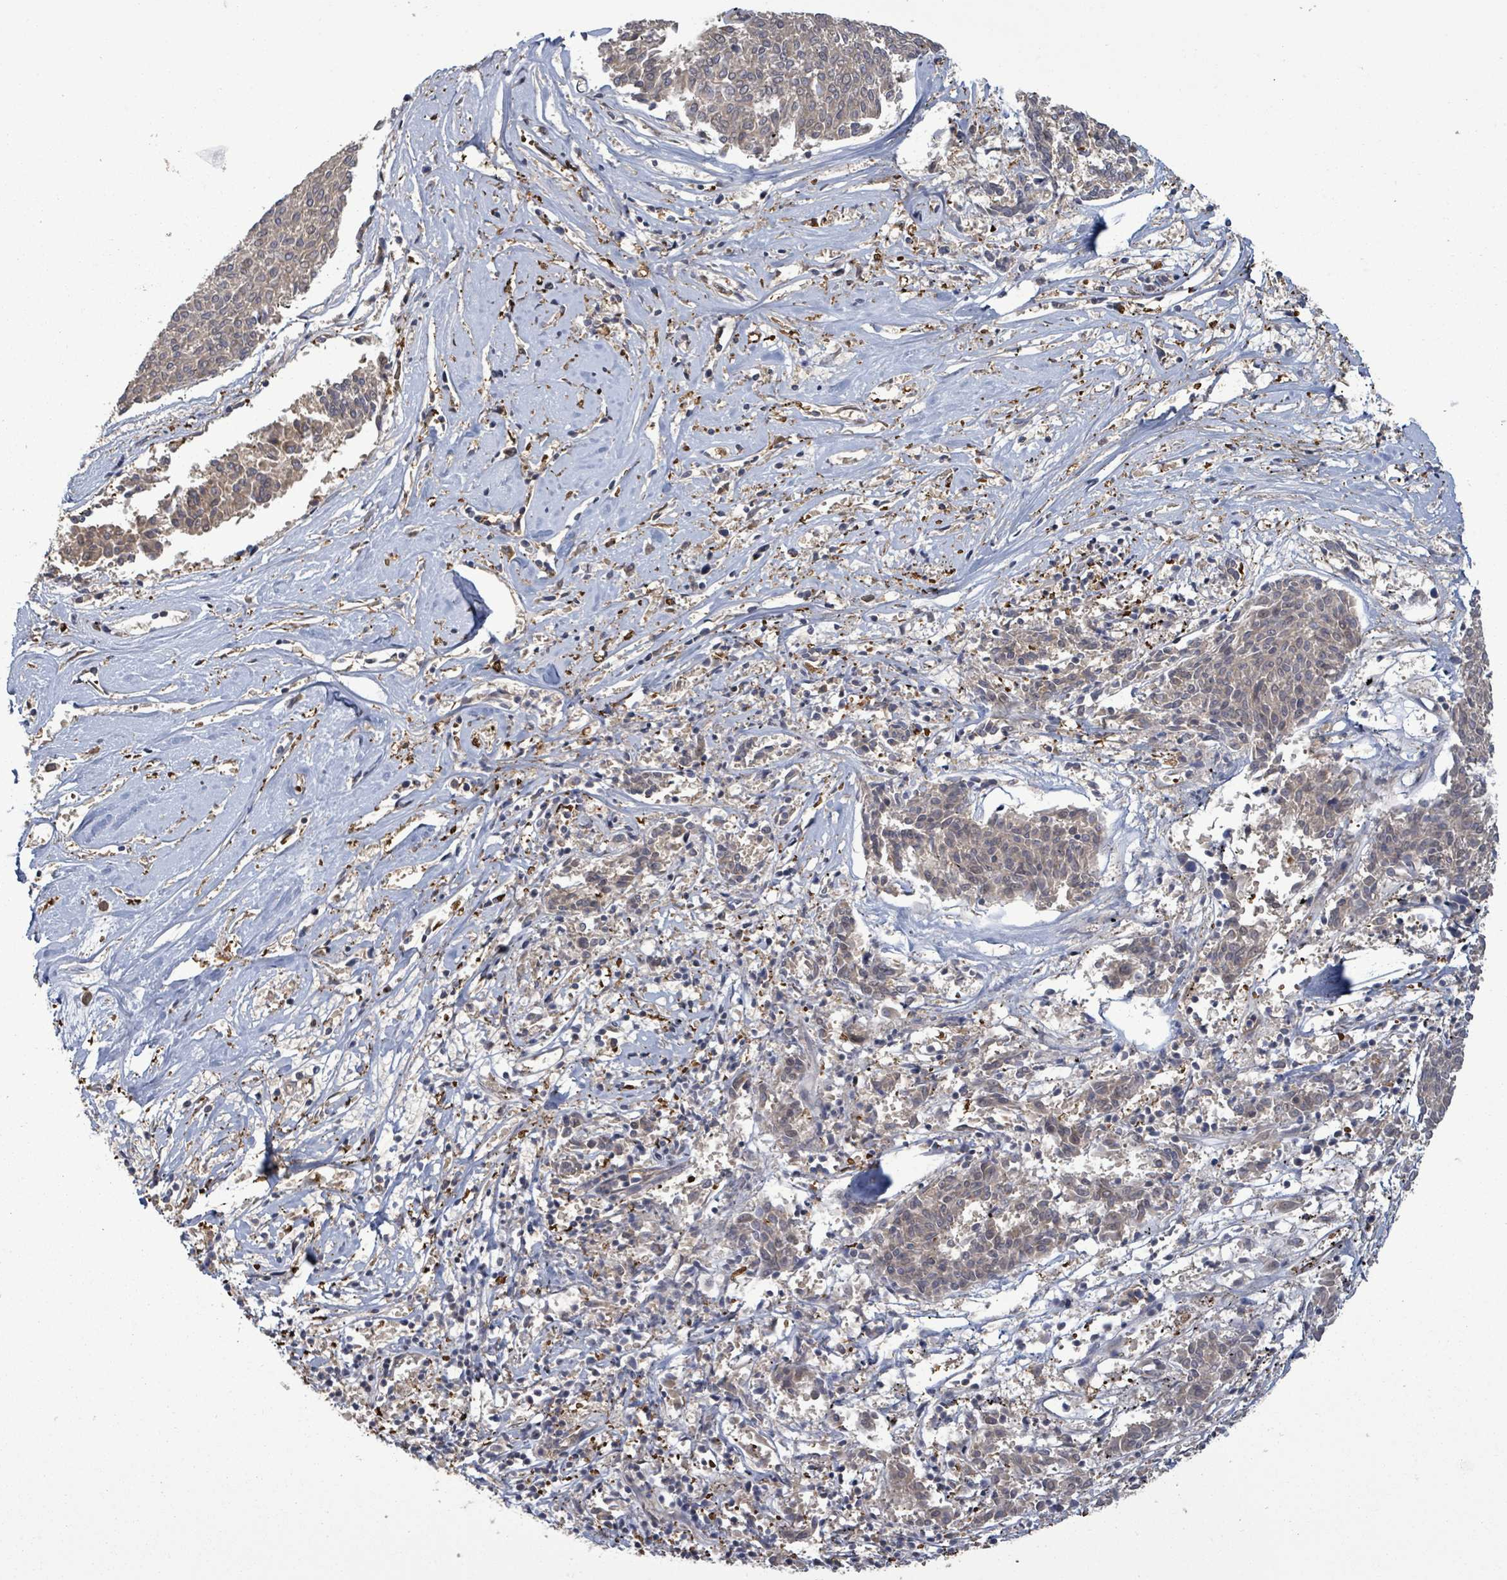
{"staining": {"intensity": "negative", "quantity": "none", "location": "none"}, "tissue": "melanoma", "cell_type": "Tumor cells", "image_type": "cancer", "snomed": [{"axis": "morphology", "description": "Malignant melanoma, NOS"}, {"axis": "topography", "description": "Skin"}], "caption": "This is an IHC image of human malignant melanoma. There is no staining in tumor cells.", "gene": "MAP3K6", "patient": {"sex": "female", "age": 72}}